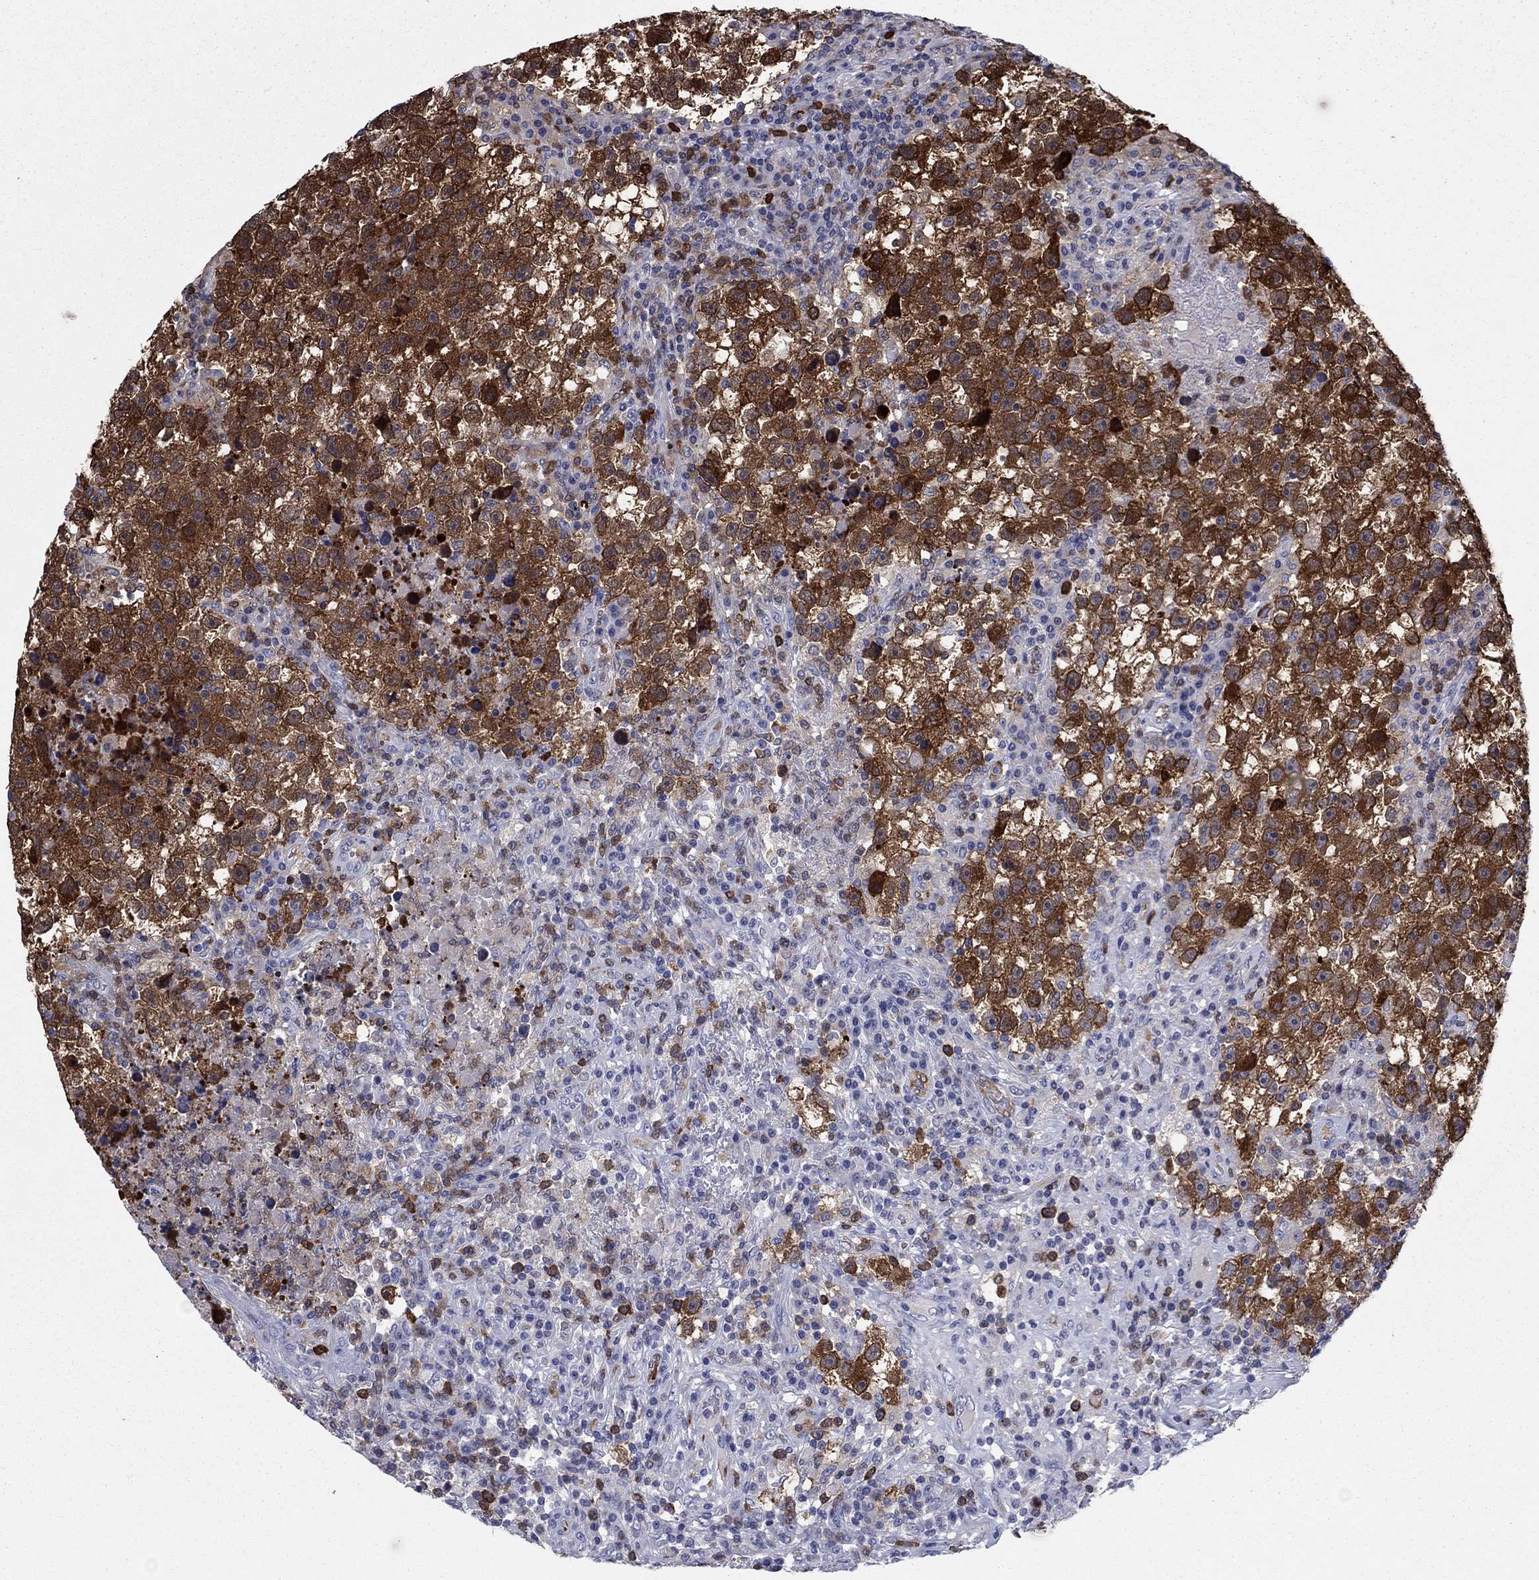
{"staining": {"intensity": "strong", "quantity": ">75%", "location": "cytoplasmic/membranous"}, "tissue": "testis cancer", "cell_type": "Tumor cells", "image_type": "cancer", "snomed": [{"axis": "morphology", "description": "Seminoma, NOS"}, {"axis": "topography", "description": "Testis"}], "caption": "Strong cytoplasmic/membranous staining for a protein is seen in approximately >75% of tumor cells of testis seminoma using immunohistochemistry (IHC).", "gene": "STMN1", "patient": {"sex": "male", "age": 47}}